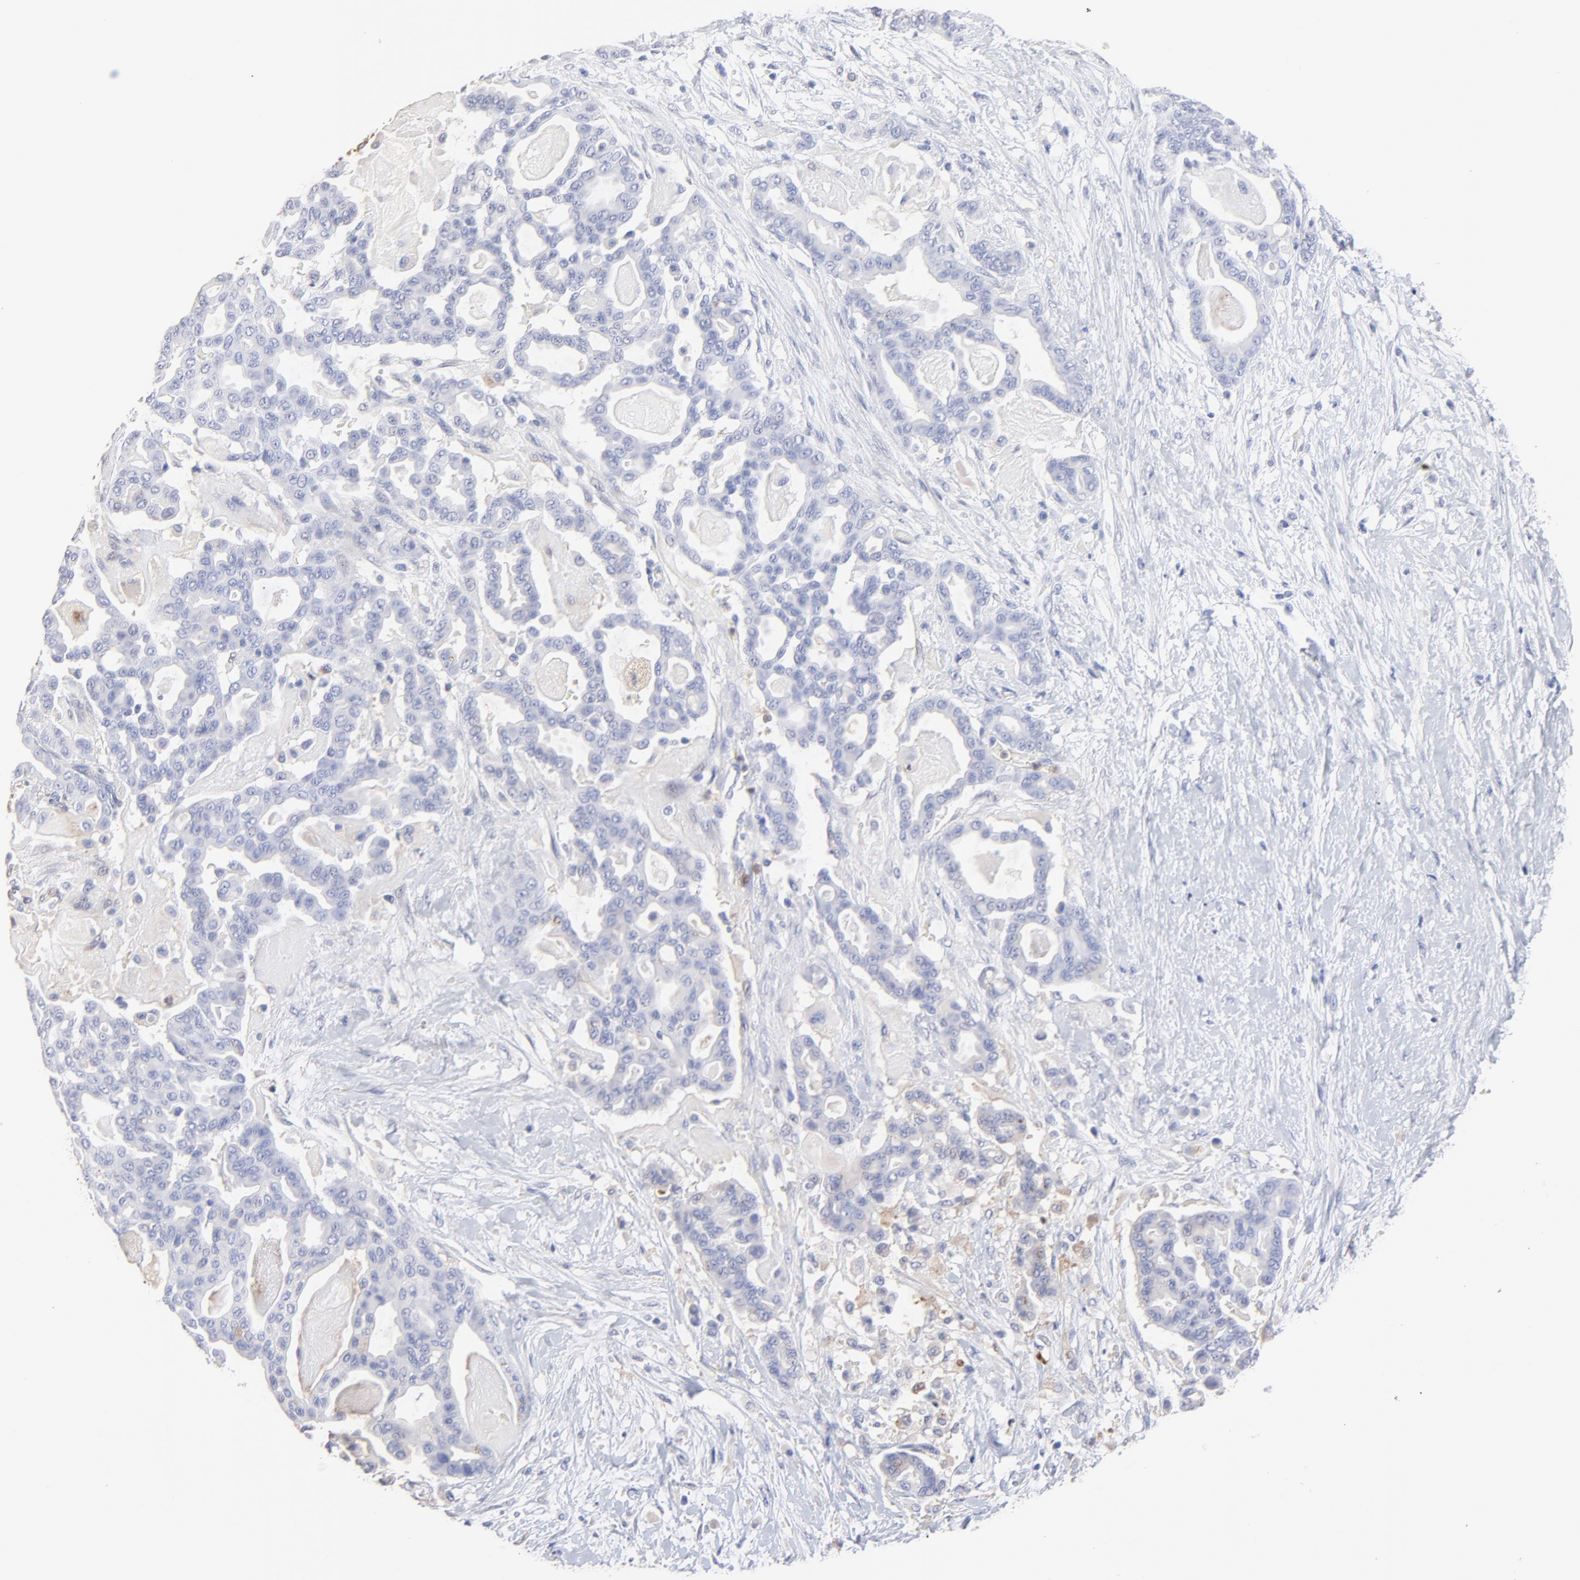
{"staining": {"intensity": "weak", "quantity": "<25%", "location": "cytoplasmic/membranous"}, "tissue": "pancreatic cancer", "cell_type": "Tumor cells", "image_type": "cancer", "snomed": [{"axis": "morphology", "description": "Adenocarcinoma, NOS"}, {"axis": "topography", "description": "Pancreas"}], "caption": "Histopathology image shows no protein positivity in tumor cells of pancreatic cancer tissue.", "gene": "SMARCA1", "patient": {"sex": "male", "age": 63}}